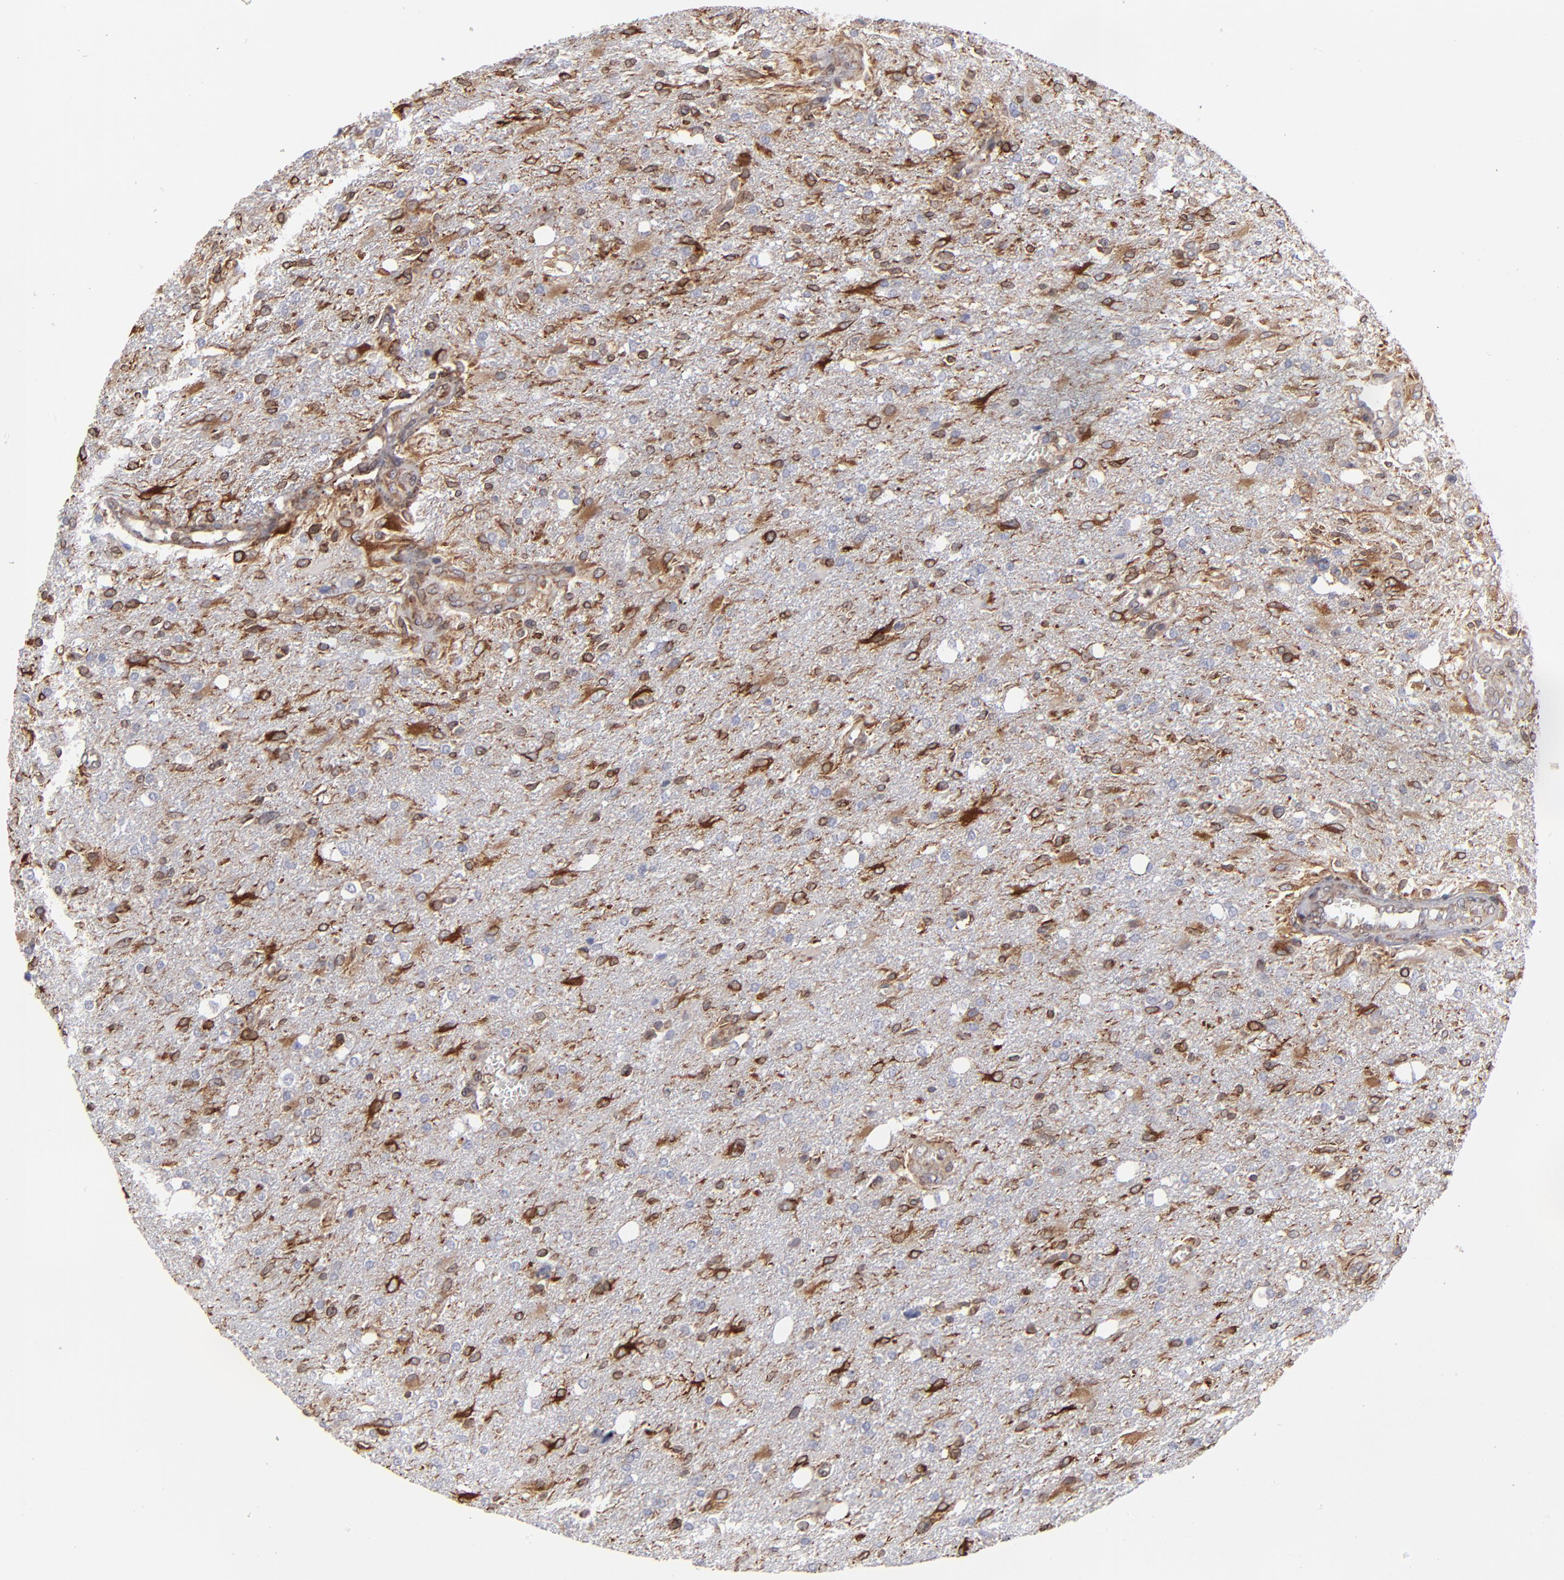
{"staining": {"intensity": "moderate", "quantity": ">75%", "location": "cytoplasmic/membranous"}, "tissue": "glioma", "cell_type": "Tumor cells", "image_type": "cancer", "snomed": [{"axis": "morphology", "description": "Glioma, malignant, High grade"}, {"axis": "topography", "description": "Cerebral cortex"}], "caption": "Protein analysis of malignant glioma (high-grade) tissue demonstrates moderate cytoplasmic/membranous expression in approximately >75% of tumor cells.", "gene": "TMX1", "patient": {"sex": "male", "age": 76}}